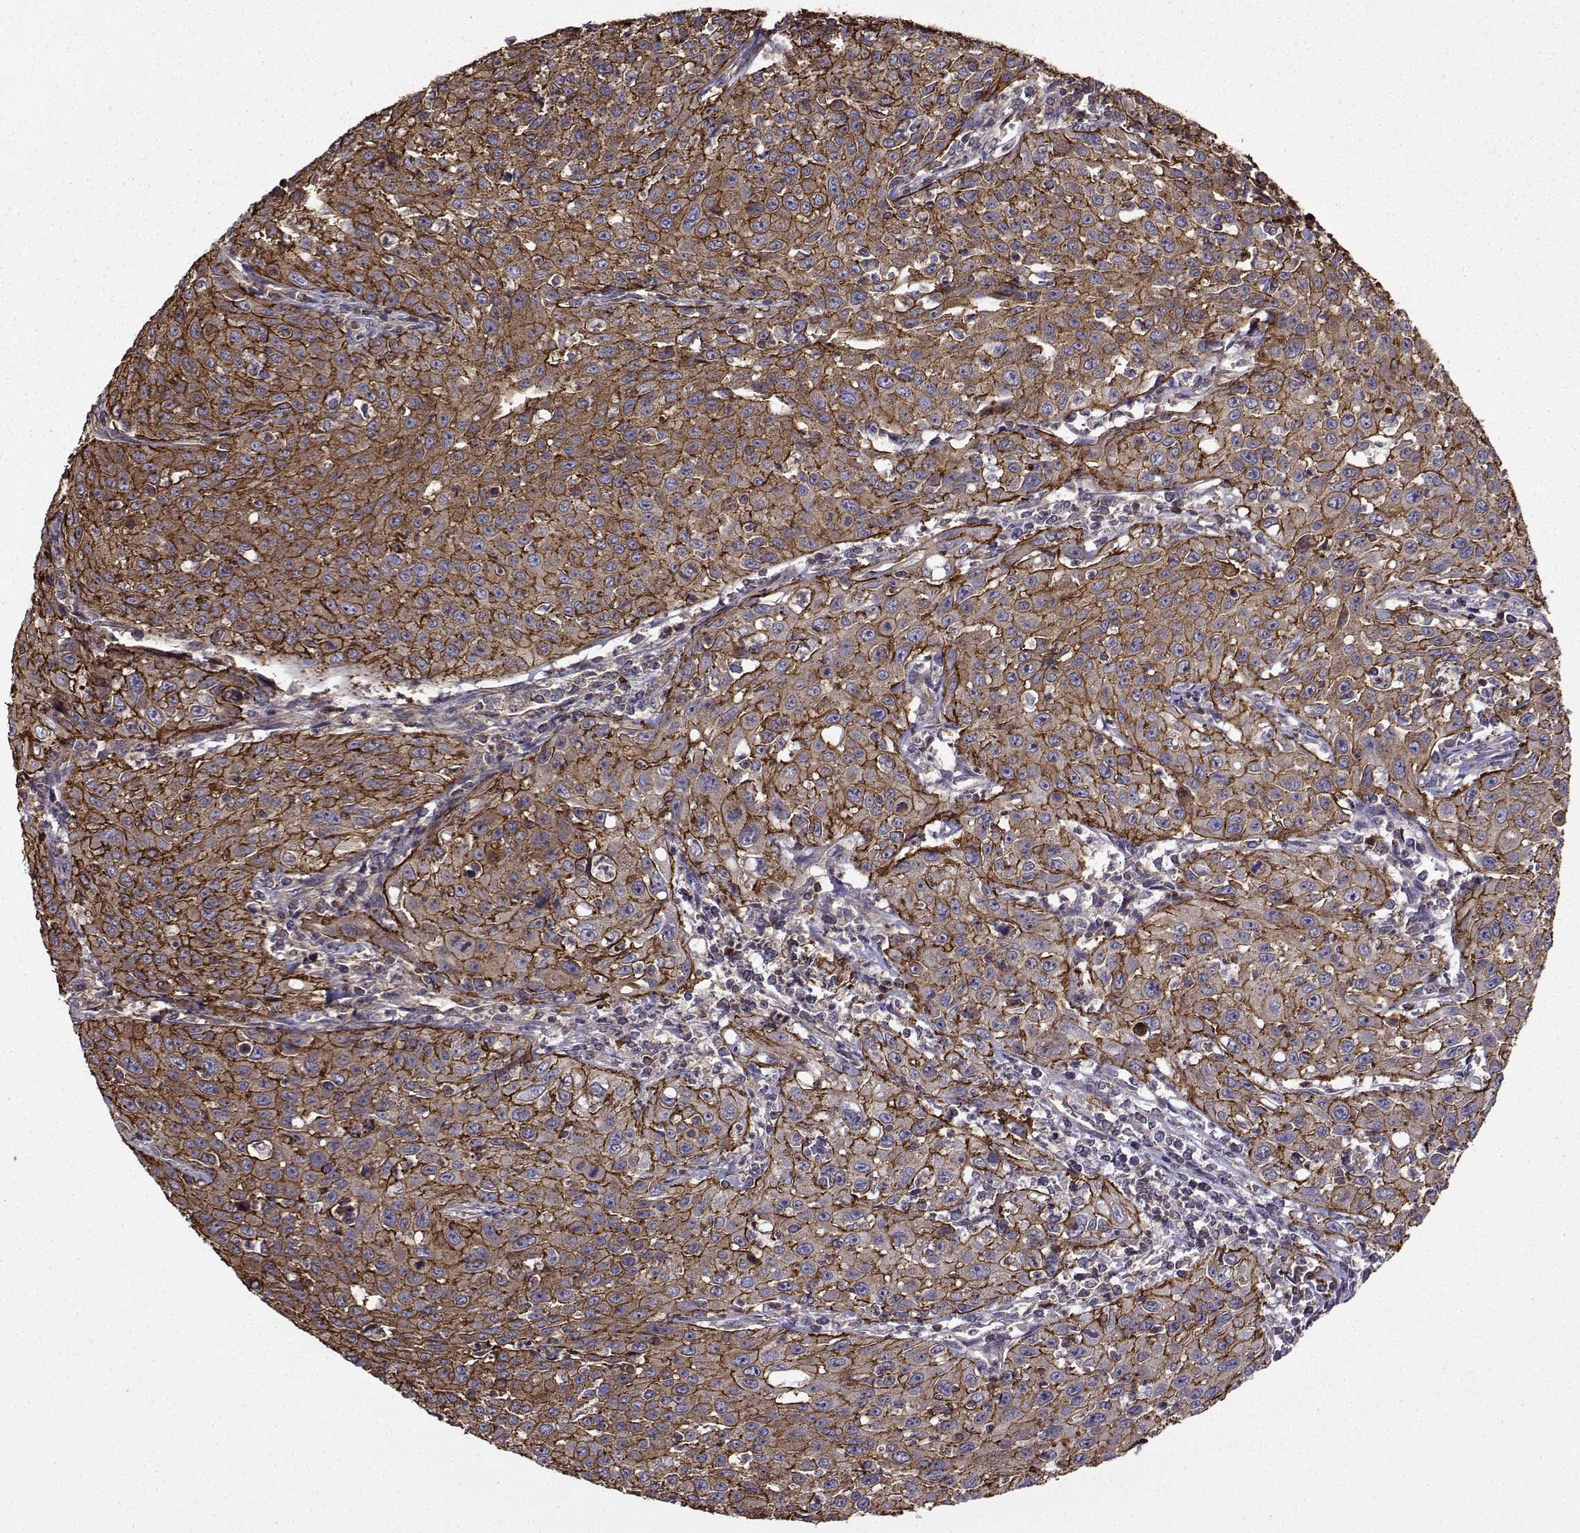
{"staining": {"intensity": "strong", "quantity": ">75%", "location": "cytoplasmic/membranous"}, "tissue": "cervical cancer", "cell_type": "Tumor cells", "image_type": "cancer", "snomed": [{"axis": "morphology", "description": "Squamous cell carcinoma, NOS"}, {"axis": "topography", "description": "Cervix"}], "caption": "Immunohistochemistry of human cervical cancer demonstrates high levels of strong cytoplasmic/membranous positivity in approximately >75% of tumor cells.", "gene": "ITGB8", "patient": {"sex": "female", "age": 26}}